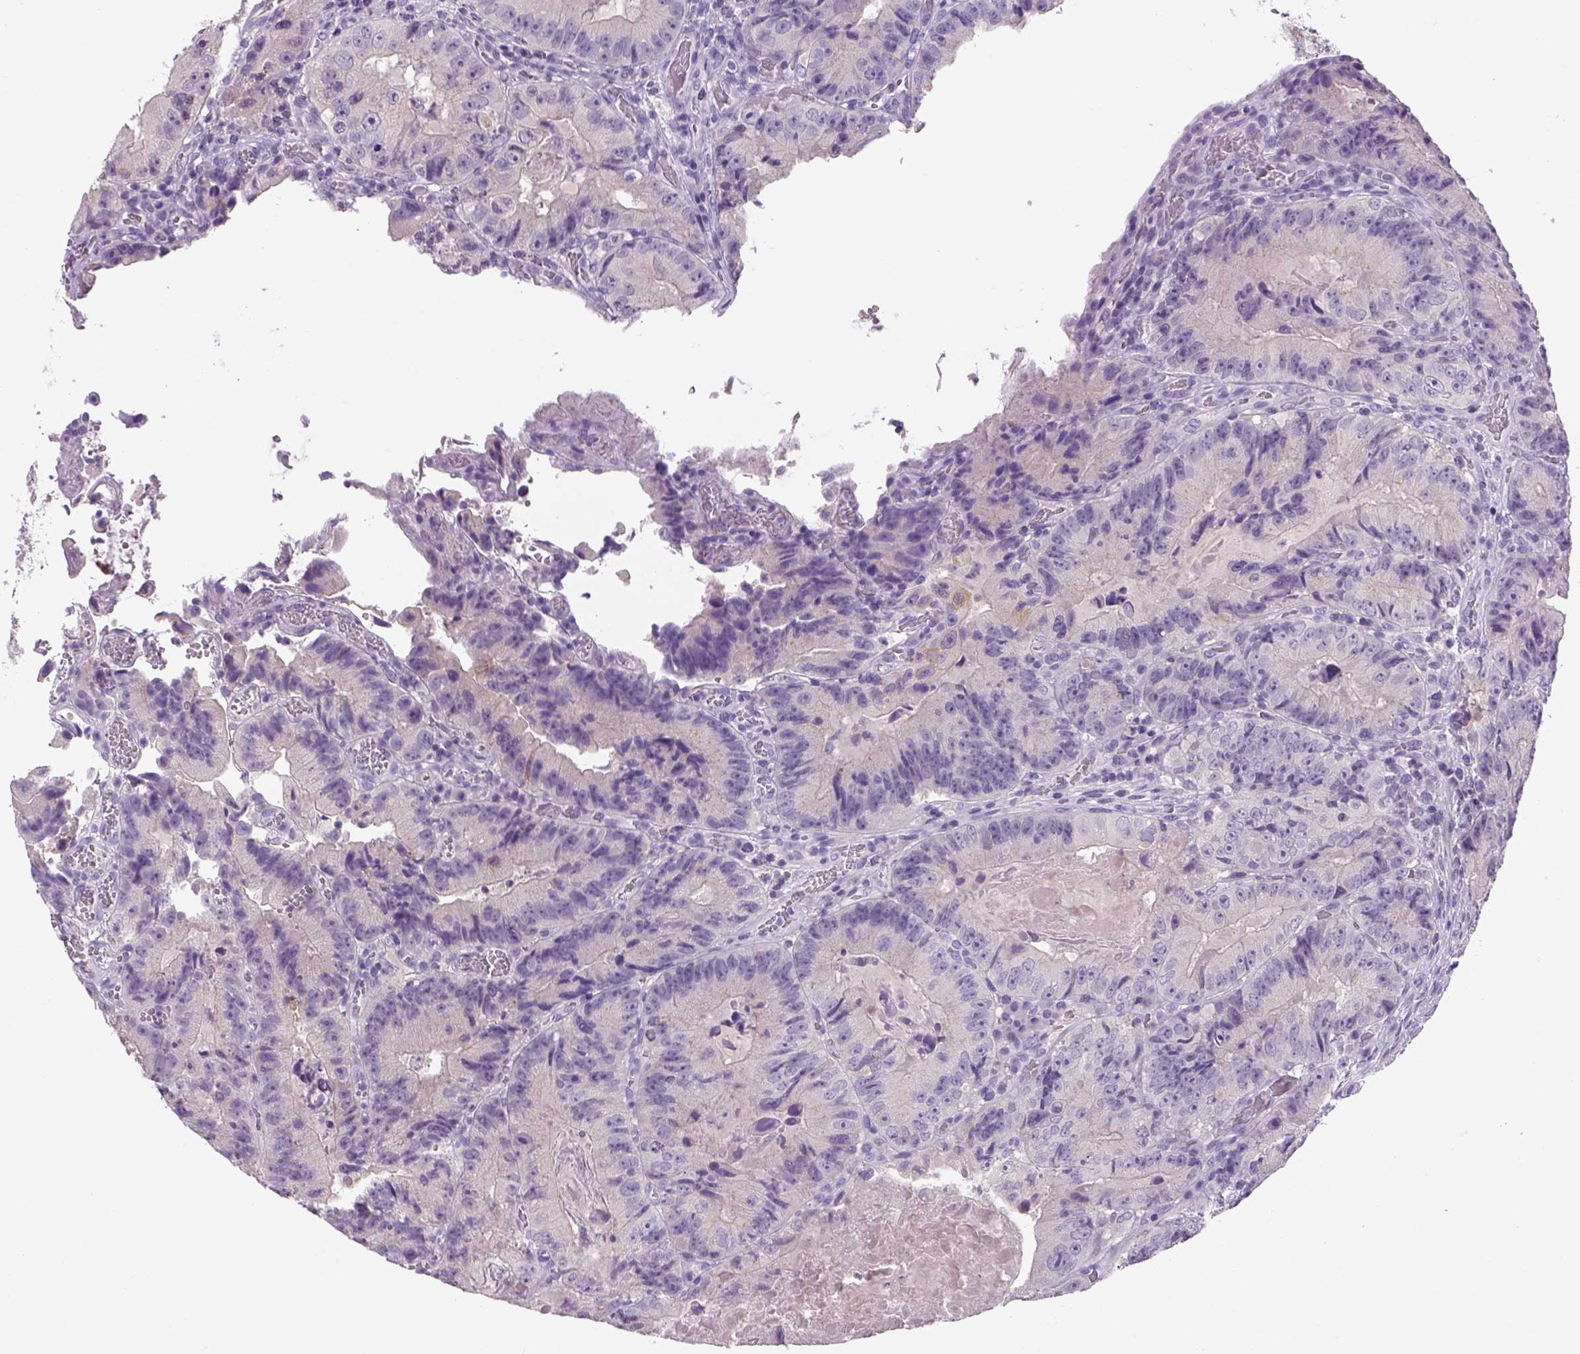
{"staining": {"intensity": "negative", "quantity": "none", "location": "none"}, "tissue": "colorectal cancer", "cell_type": "Tumor cells", "image_type": "cancer", "snomed": [{"axis": "morphology", "description": "Adenocarcinoma, NOS"}, {"axis": "topography", "description": "Colon"}], "caption": "The immunohistochemistry histopathology image has no significant staining in tumor cells of colorectal cancer tissue. The staining was performed using DAB (3,3'-diaminobenzidine) to visualize the protein expression in brown, while the nuclei were stained in blue with hematoxylin (Magnification: 20x).", "gene": "DBH", "patient": {"sex": "female", "age": 86}}